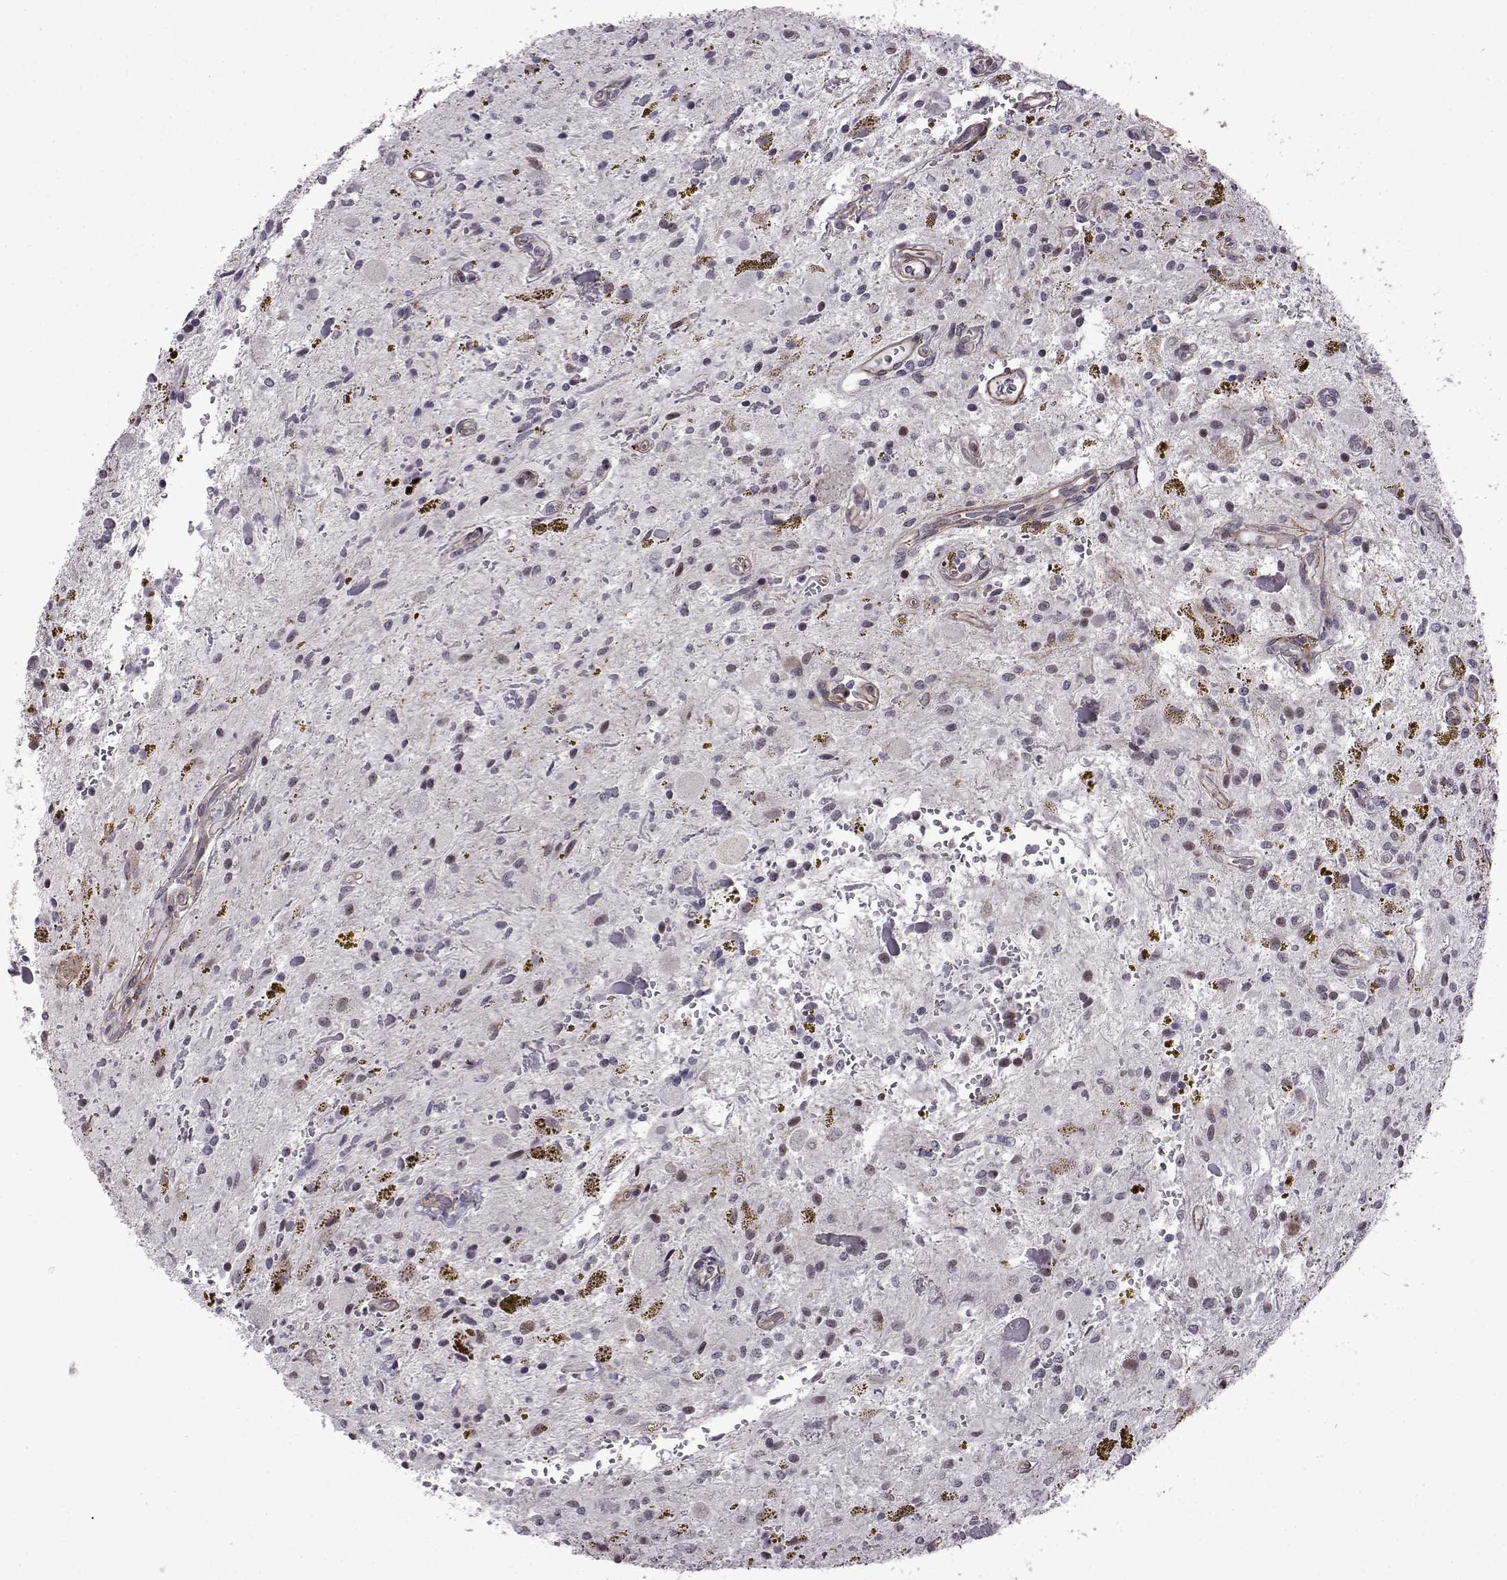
{"staining": {"intensity": "negative", "quantity": "none", "location": "none"}, "tissue": "glioma", "cell_type": "Tumor cells", "image_type": "cancer", "snomed": [{"axis": "morphology", "description": "Glioma, malignant, Low grade"}, {"axis": "topography", "description": "Cerebellum"}], "caption": "Immunohistochemistry image of neoplastic tissue: glioma stained with DAB (3,3'-diaminobenzidine) exhibits no significant protein staining in tumor cells. (Stains: DAB (3,3'-diaminobenzidine) immunohistochemistry (IHC) with hematoxylin counter stain, Microscopy: brightfield microscopy at high magnification).", "gene": "SYNPO2", "patient": {"sex": "female", "age": 14}}